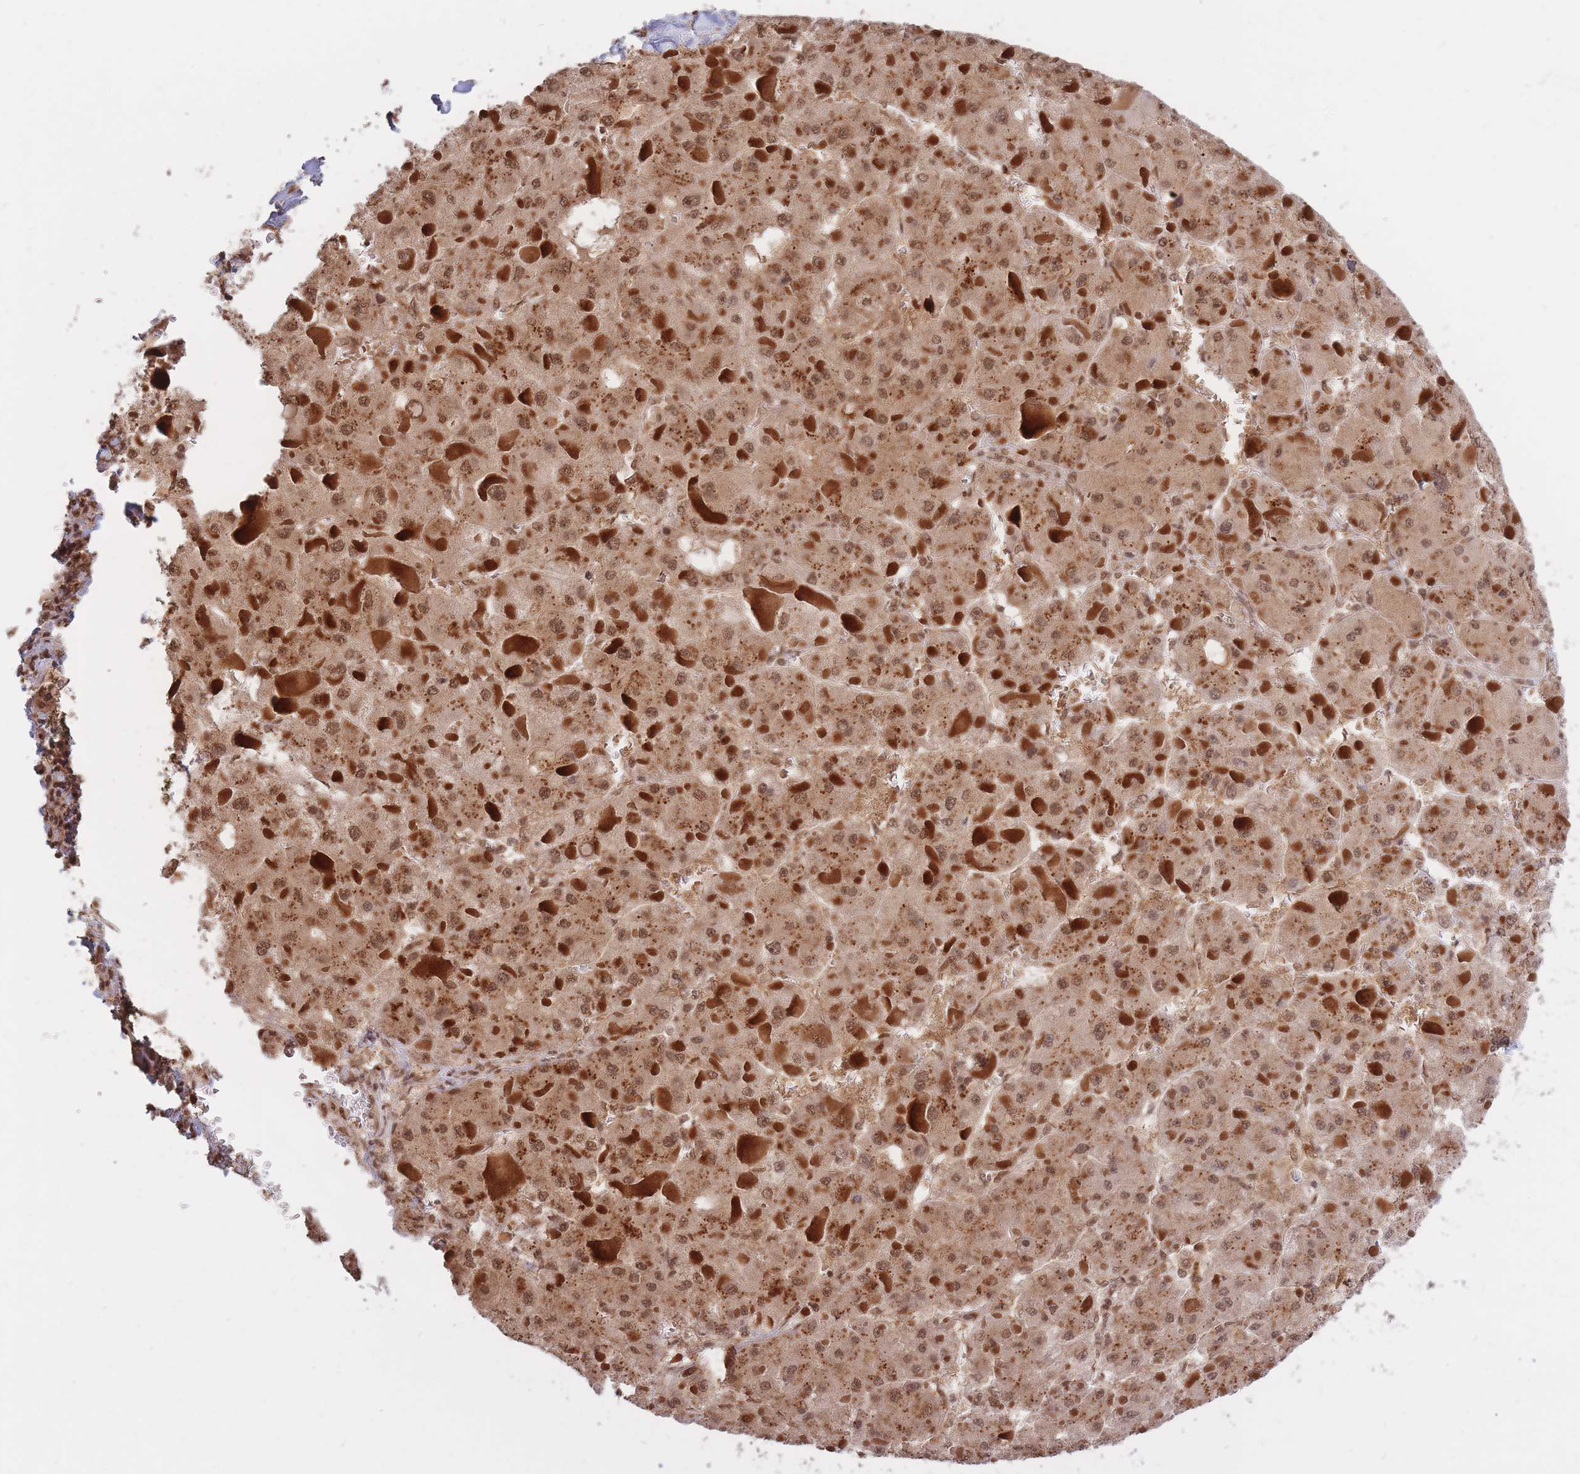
{"staining": {"intensity": "strong", "quantity": ">75%", "location": "cytoplasmic/membranous,nuclear"}, "tissue": "liver cancer", "cell_type": "Tumor cells", "image_type": "cancer", "snomed": [{"axis": "morphology", "description": "Carcinoma, Hepatocellular, NOS"}, {"axis": "topography", "description": "Liver"}], "caption": "Immunohistochemistry (IHC) histopathology image of human liver cancer (hepatocellular carcinoma) stained for a protein (brown), which displays high levels of strong cytoplasmic/membranous and nuclear expression in about >75% of tumor cells.", "gene": "SRA1", "patient": {"sex": "female", "age": 73}}